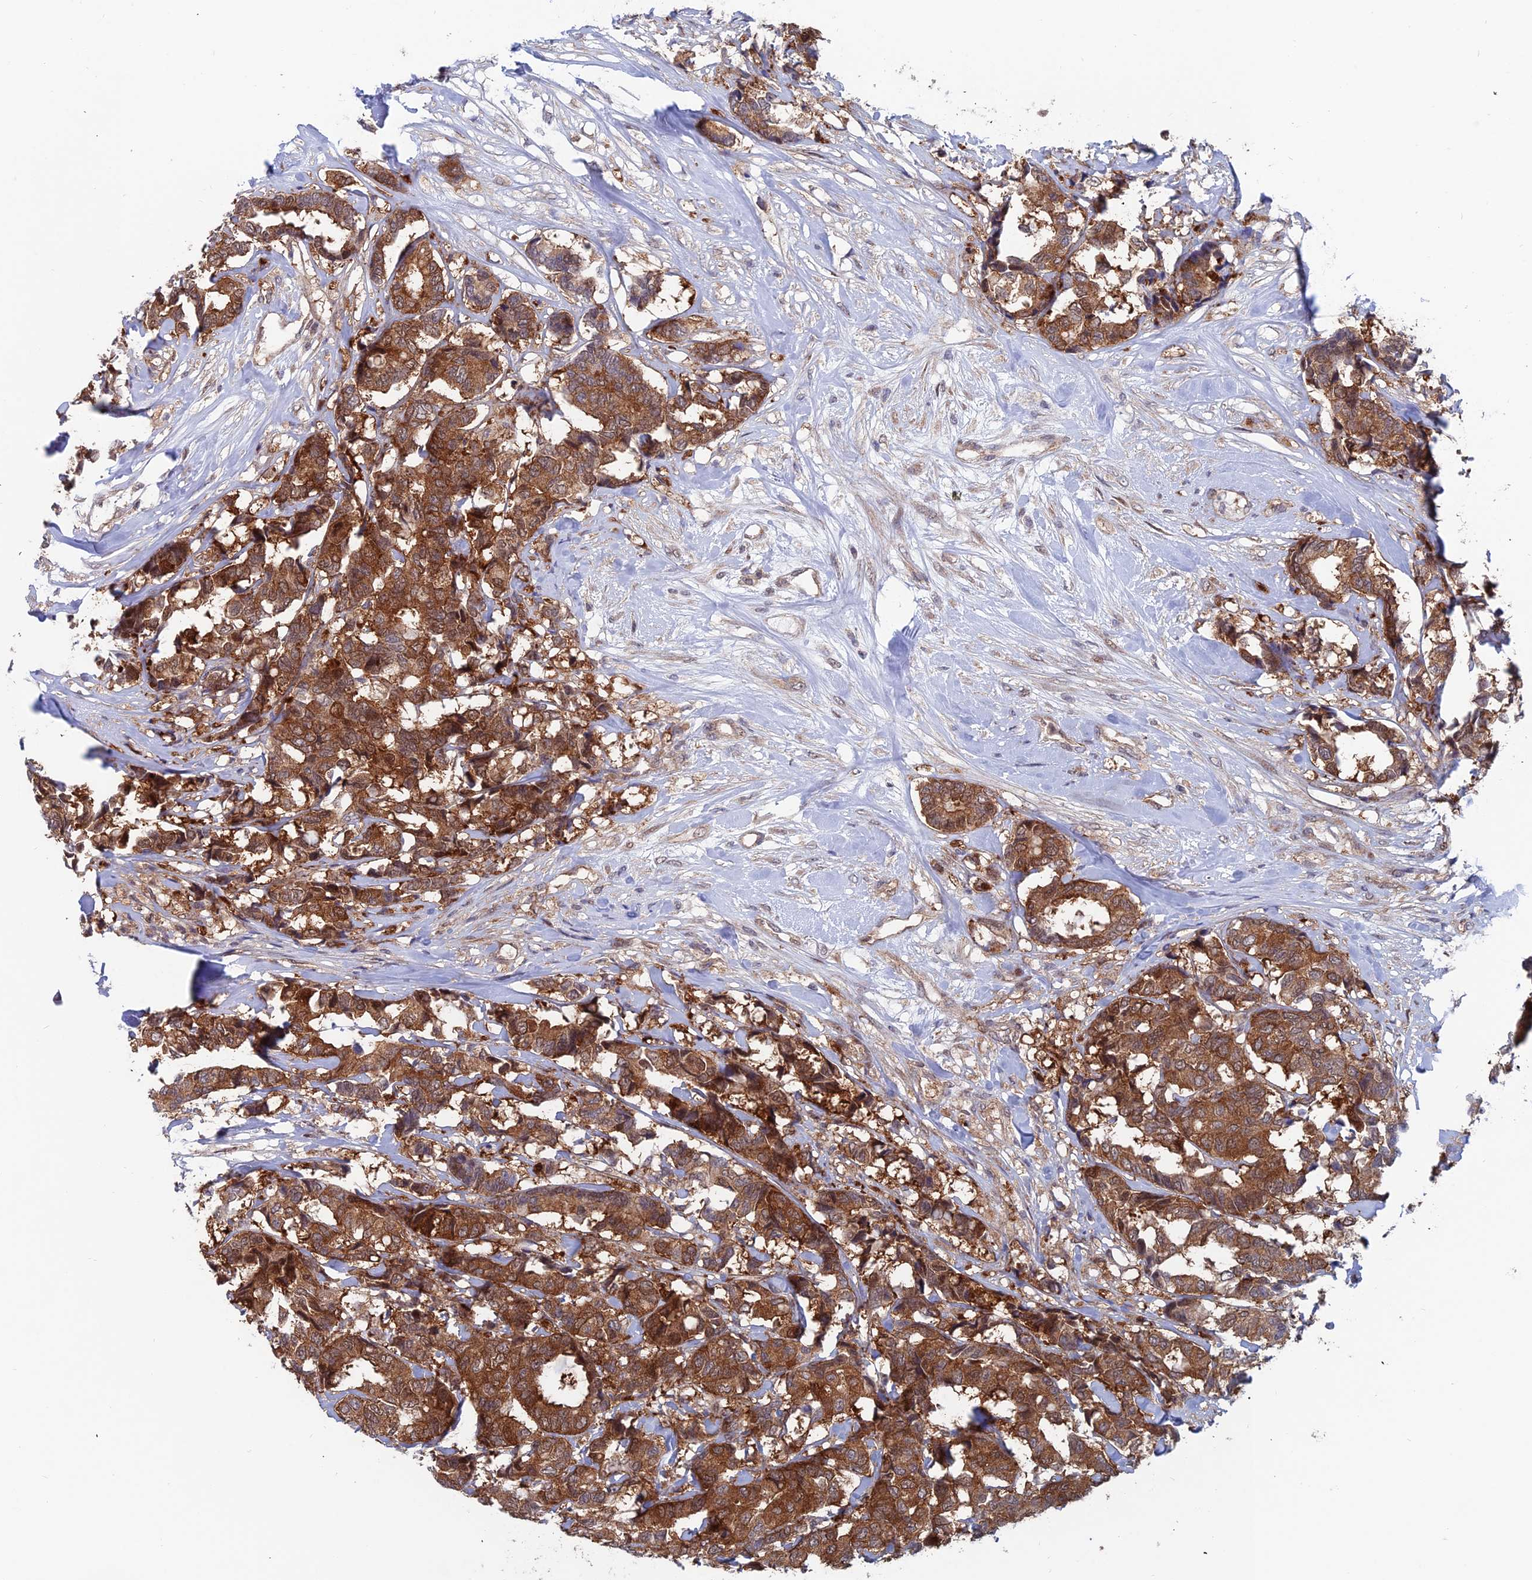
{"staining": {"intensity": "strong", "quantity": ">75%", "location": "cytoplasmic/membranous,nuclear"}, "tissue": "breast cancer", "cell_type": "Tumor cells", "image_type": "cancer", "snomed": [{"axis": "morphology", "description": "Normal tissue, NOS"}, {"axis": "morphology", "description": "Duct carcinoma"}, {"axis": "topography", "description": "Breast"}], "caption": "Protein expression analysis of human breast cancer (intraductal carcinoma) reveals strong cytoplasmic/membranous and nuclear expression in approximately >75% of tumor cells. (DAB = brown stain, brightfield microscopy at high magnification).", "gene": "IGBP1", "patient": {"sex": "female", "age": 87}}